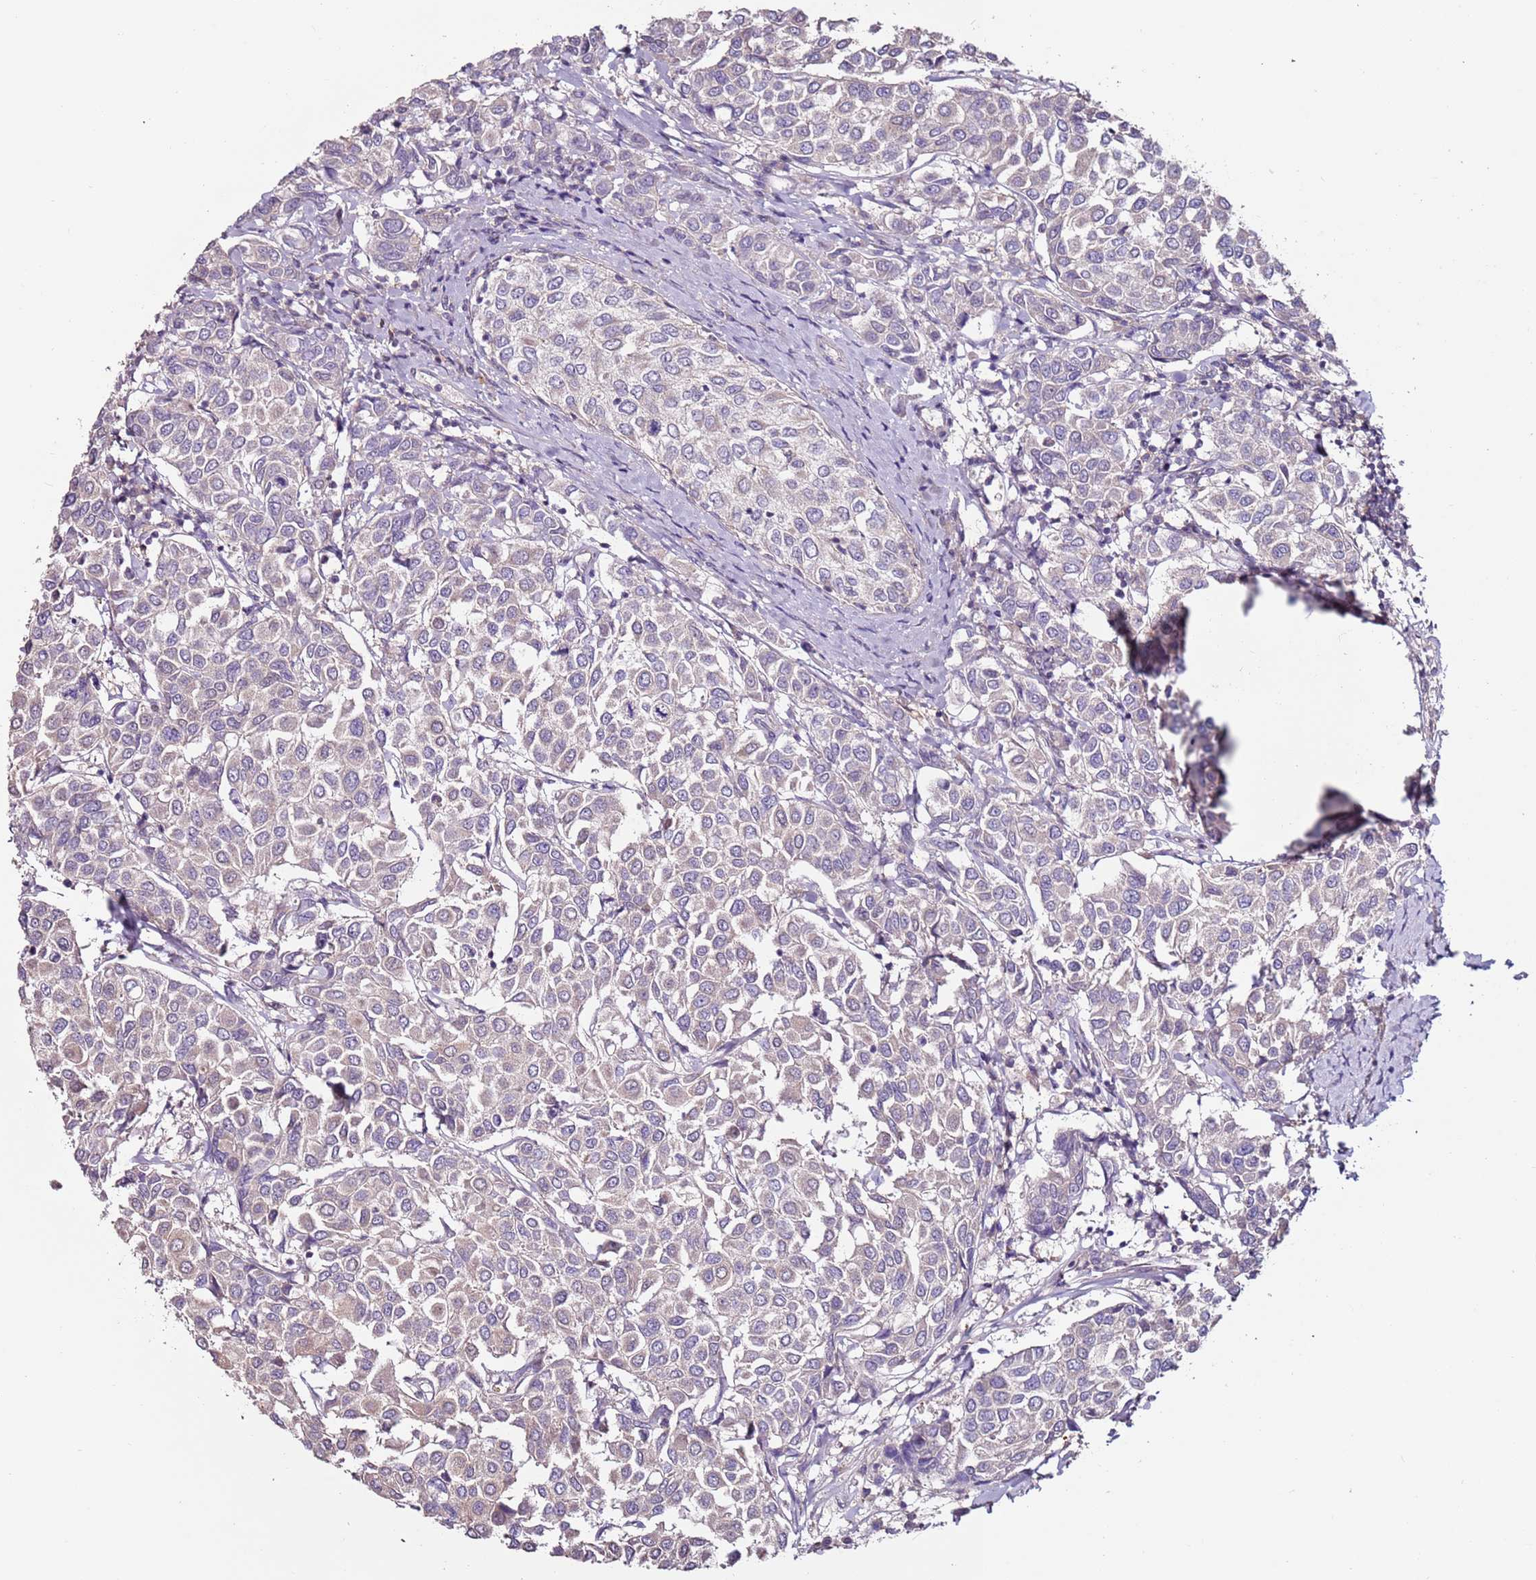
{"staining": {"intensity": "negative", "quantity": "none", "location": "none"}, "tissue": "breast cancer", "cell_type": "Tumor cells", "image_type": "cancer", "snomed": [{"axis": "morphology", "description": "Duct carcinoma"}, {"axis": "topography", "description": "Breast"}], "caption": "A photomicrograph of breast infiltrating ductal carcinoma stained for a protein shows no brown staining in tumor cells.", "gene": "MDH1", "patient": {"sex": "female", "age": 55}}